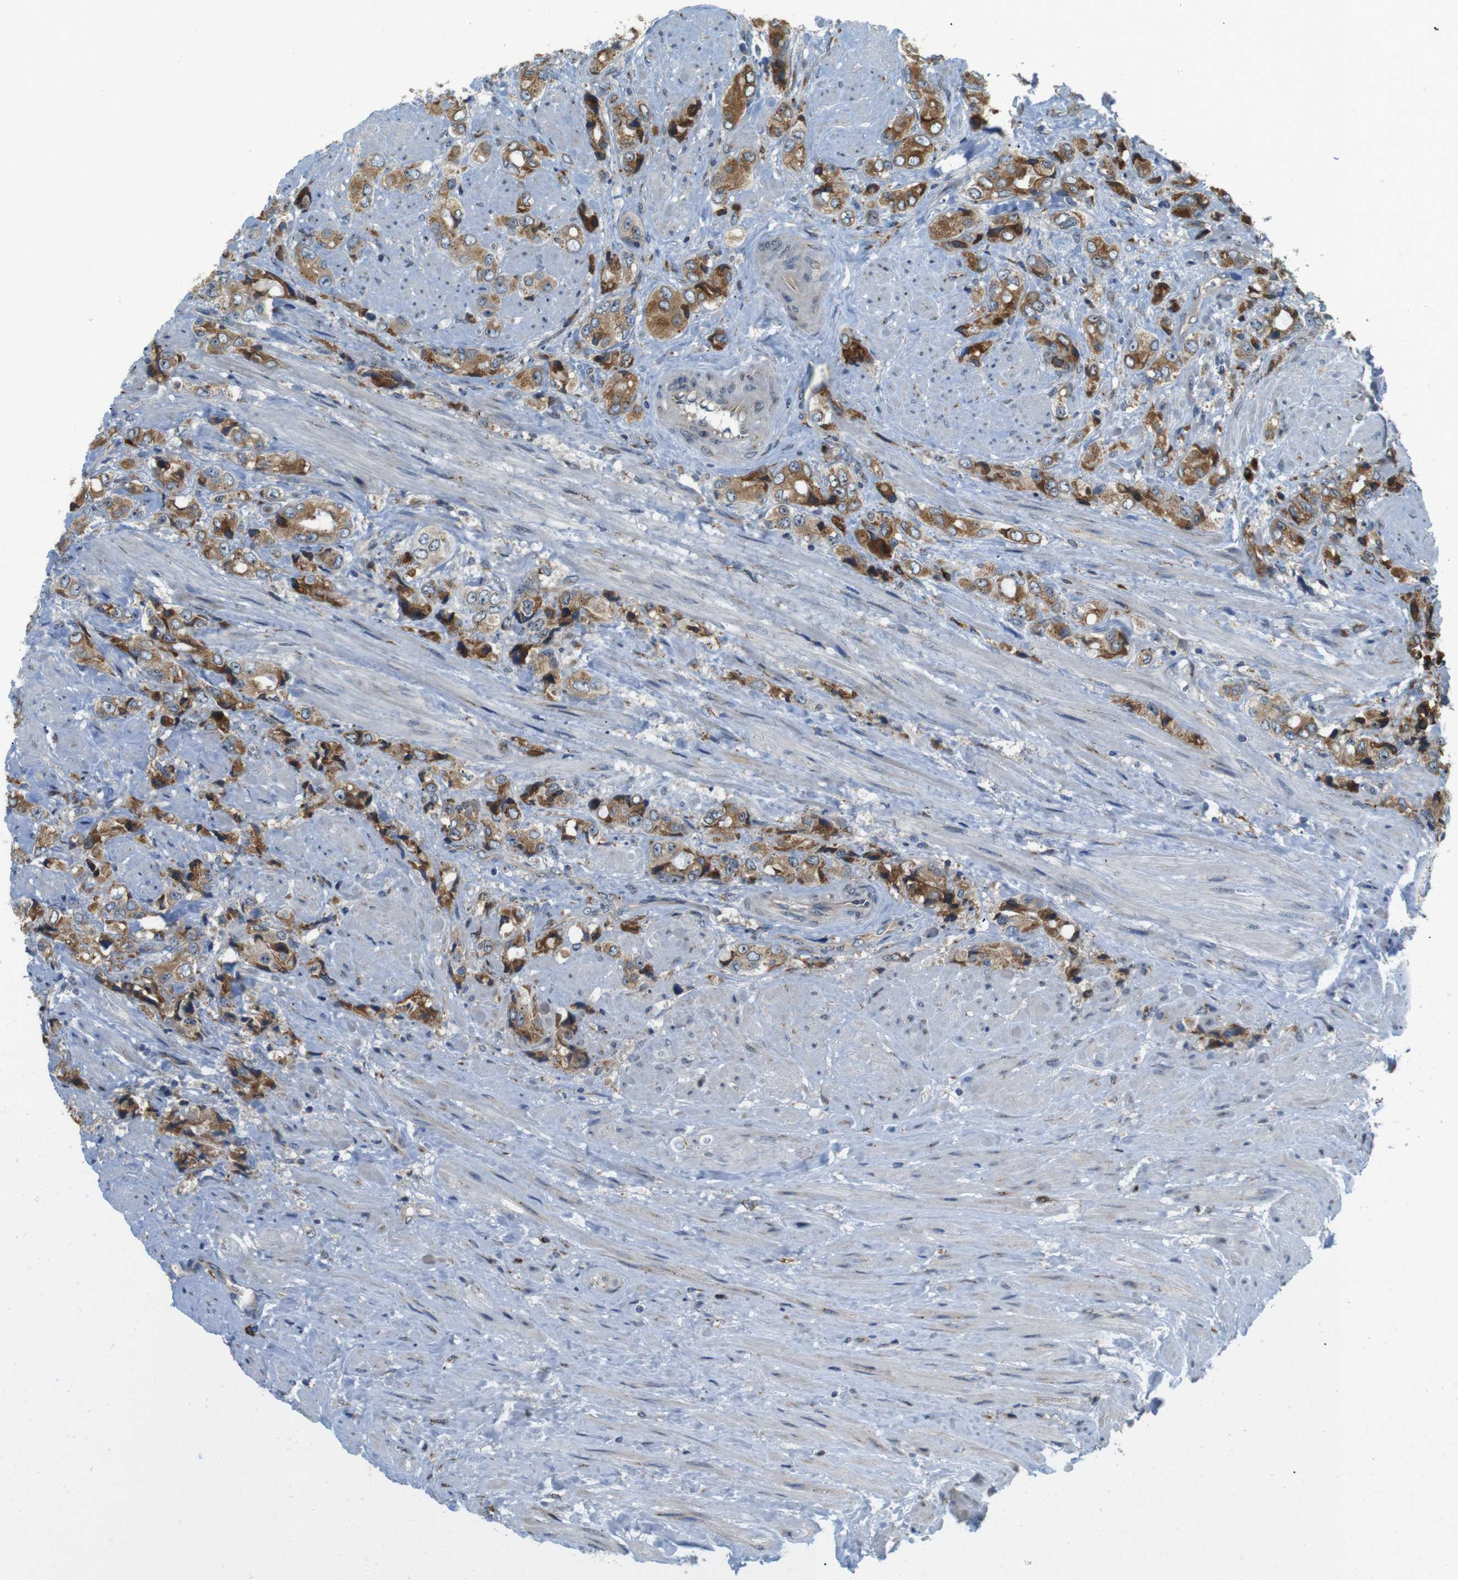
{"staining": {"intensity": "moderate", "quantity": ">75%", "location": "cytoplasmic/membranous"}, "tissue": "prostate cancer", "cell_type": "Tumor cells", "image_type": "cancer", "snomed": [{"axis": "morphology", "description": "Adenocarcinoma, High grade"}, {"axis": "topography", "description": "Prostate"}], "caption": "DAB (3,3'-diaminobenzidine) immunohistochemical staining of human prostate cancer (high-grade adenocarcinoma) exhibits moderate cytoplasmic/membranous protein positivity in approximately >75% of tumor cells.", "gene": "TMEM143", "patient": {"sex": "male", "age": 61}}